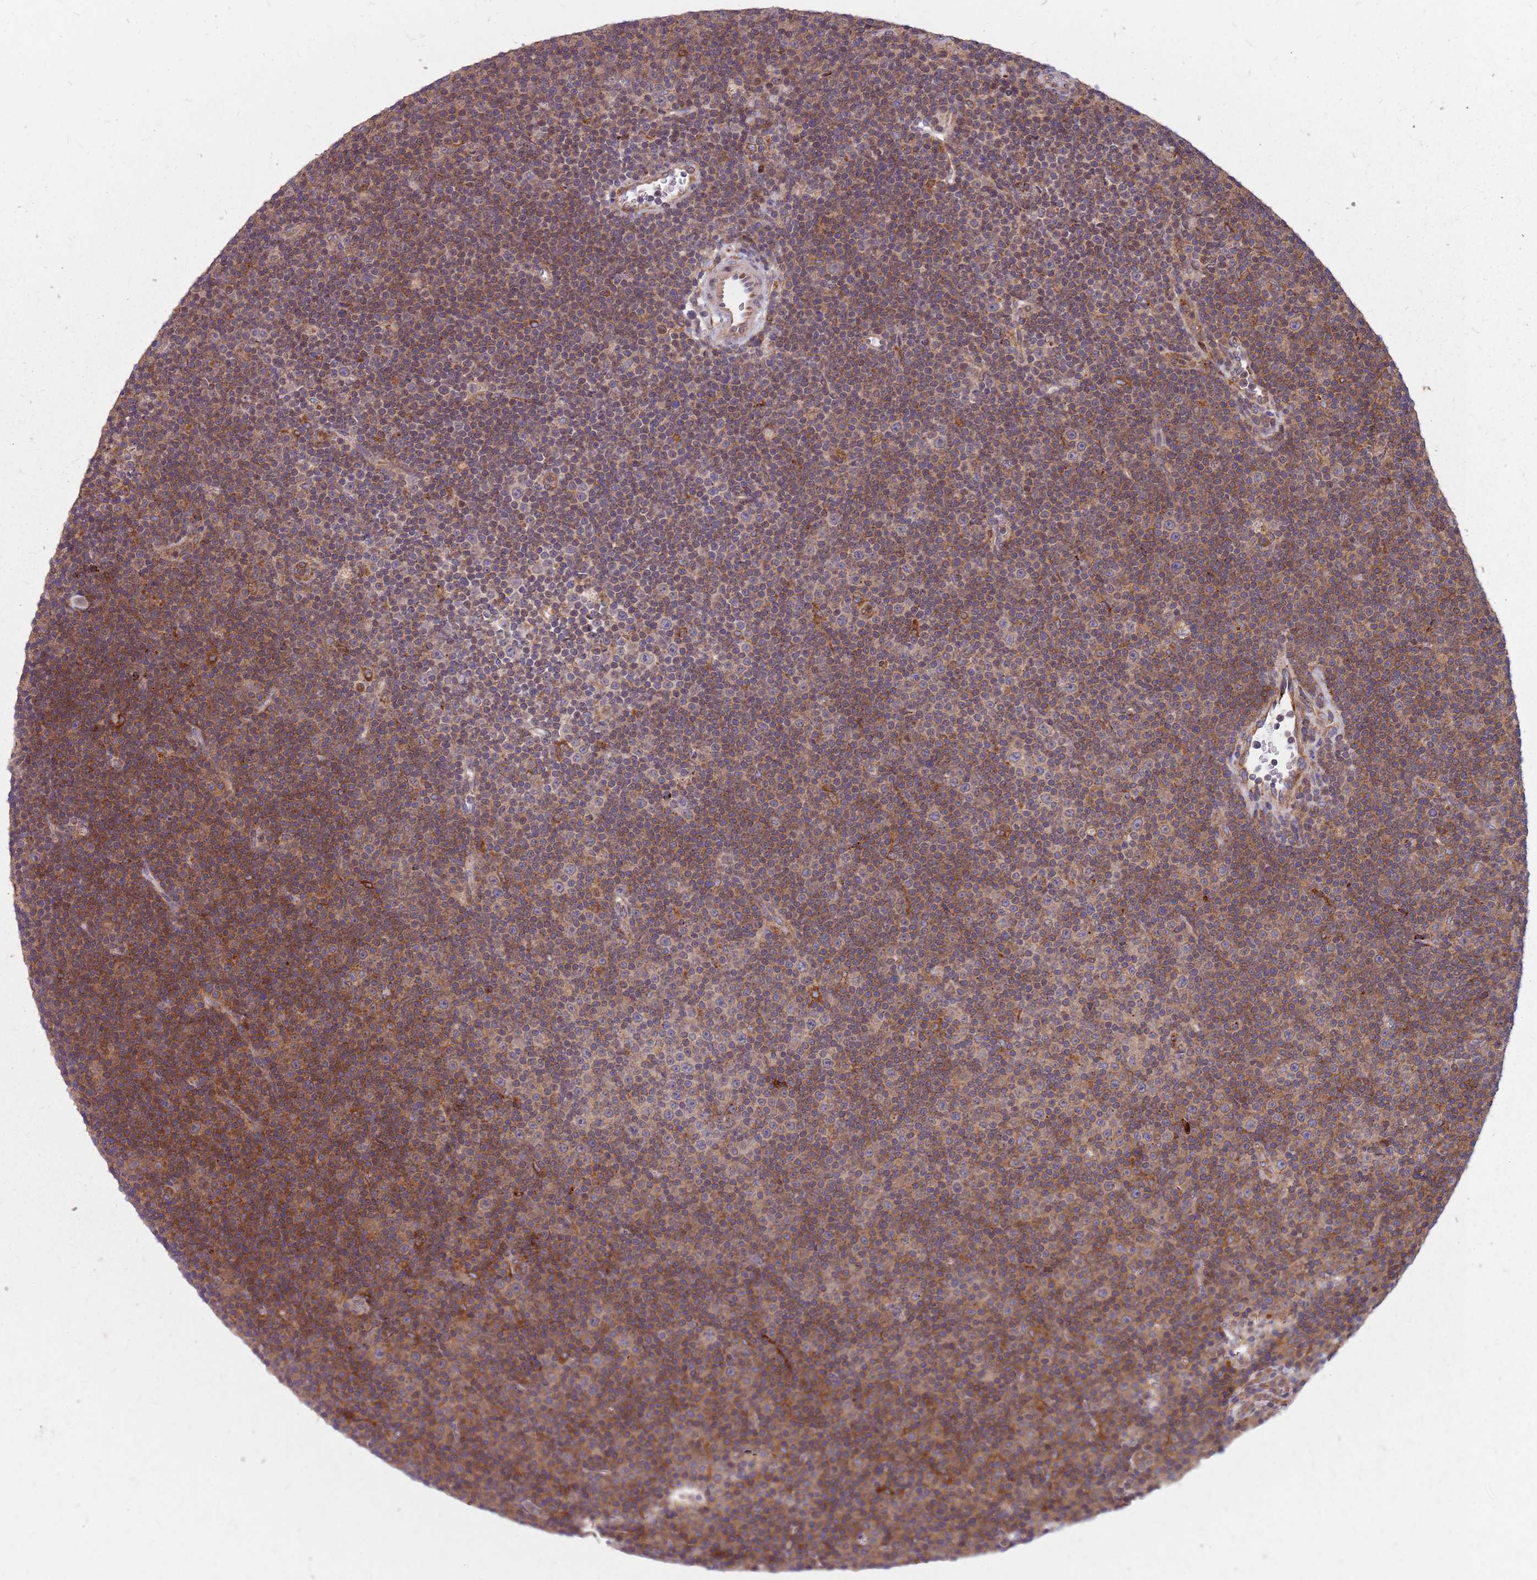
{"staining": {"intensity": "moderate", "quantity": ">75%", "location": "cytoplasmic/membranous"}, "tissue": "lymphoma", "cell_type": "Tumor cells", "image_type": "cancer", "snomed": [{"axis": "morphology", "description": "Malignant lymphoma, non-Hodgkin's type, Low grade"}, {"axis": "topography", "description": "Lymph node"}], "caption": "Protein expression analysis of malignant lymphoma, non-Hodgkin's type (low-grade) shows moderate cytoplasmic/membranous staining in about >75% of tumor cells. The staining was performed using DAB to visualize the protein expression in brown, while the nuclei were stained in blue with hematoxylin (Magnification: 20x).", "gene": "NME4", "patient": {"sex": "female", "age": 67}}